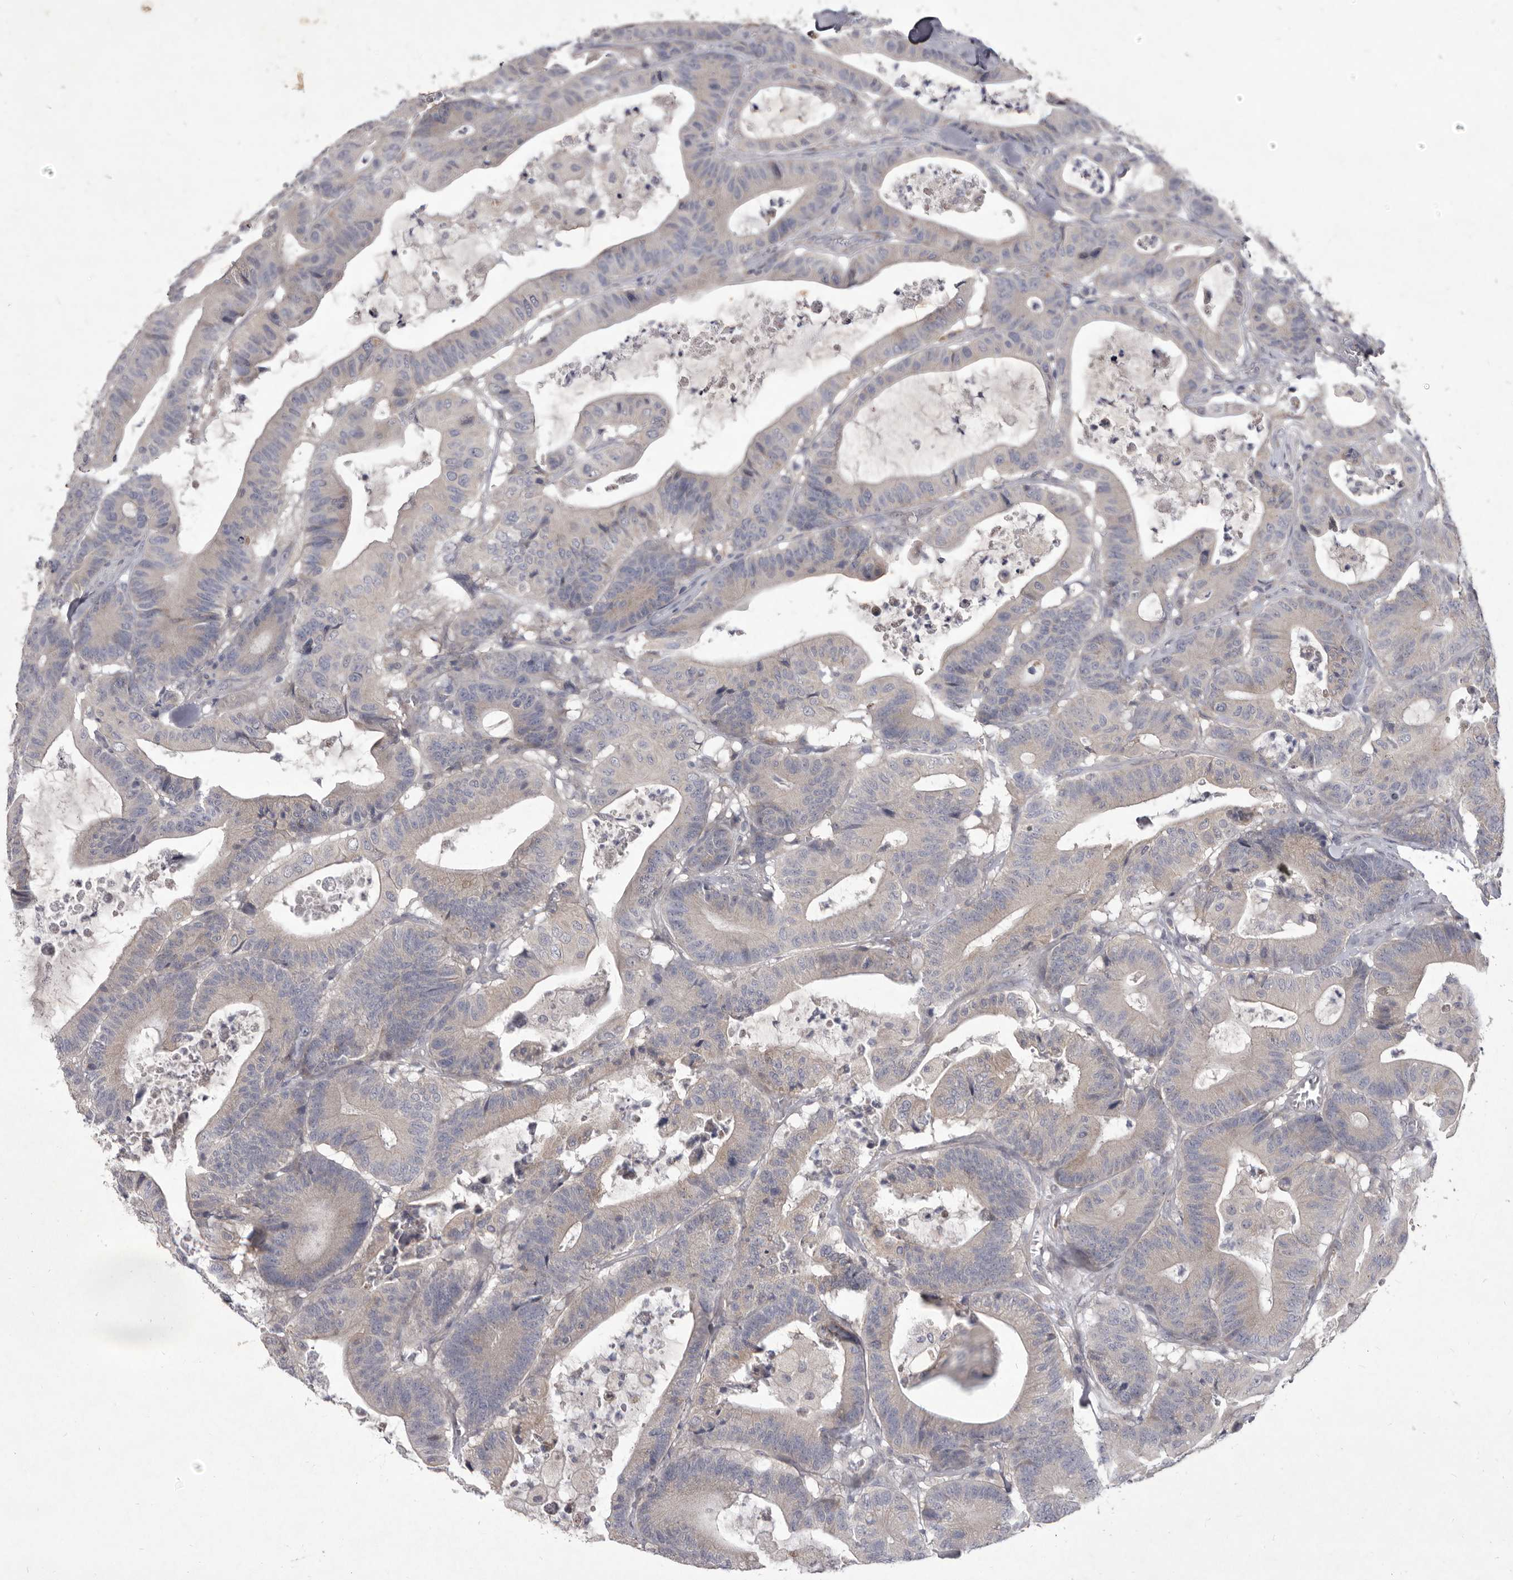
{"staining": {"intensity": "negative", "quantity": "none", "location": "none"}, "tissue": "colorectal cancer", "cell_type": "Tumor cells", "image_type": "cancer", "snomed": [{"axis": "morphology", "description": "Adenocarcinoma, NOS"}, {"axis": "topography", "description": "Colon"}], "caption": "Image shows no significant protein staining in tumor cells of colorectal adenocarcinoma.", "gene": "P2RX6", "patient": {"sex": "female", "age": 84}}